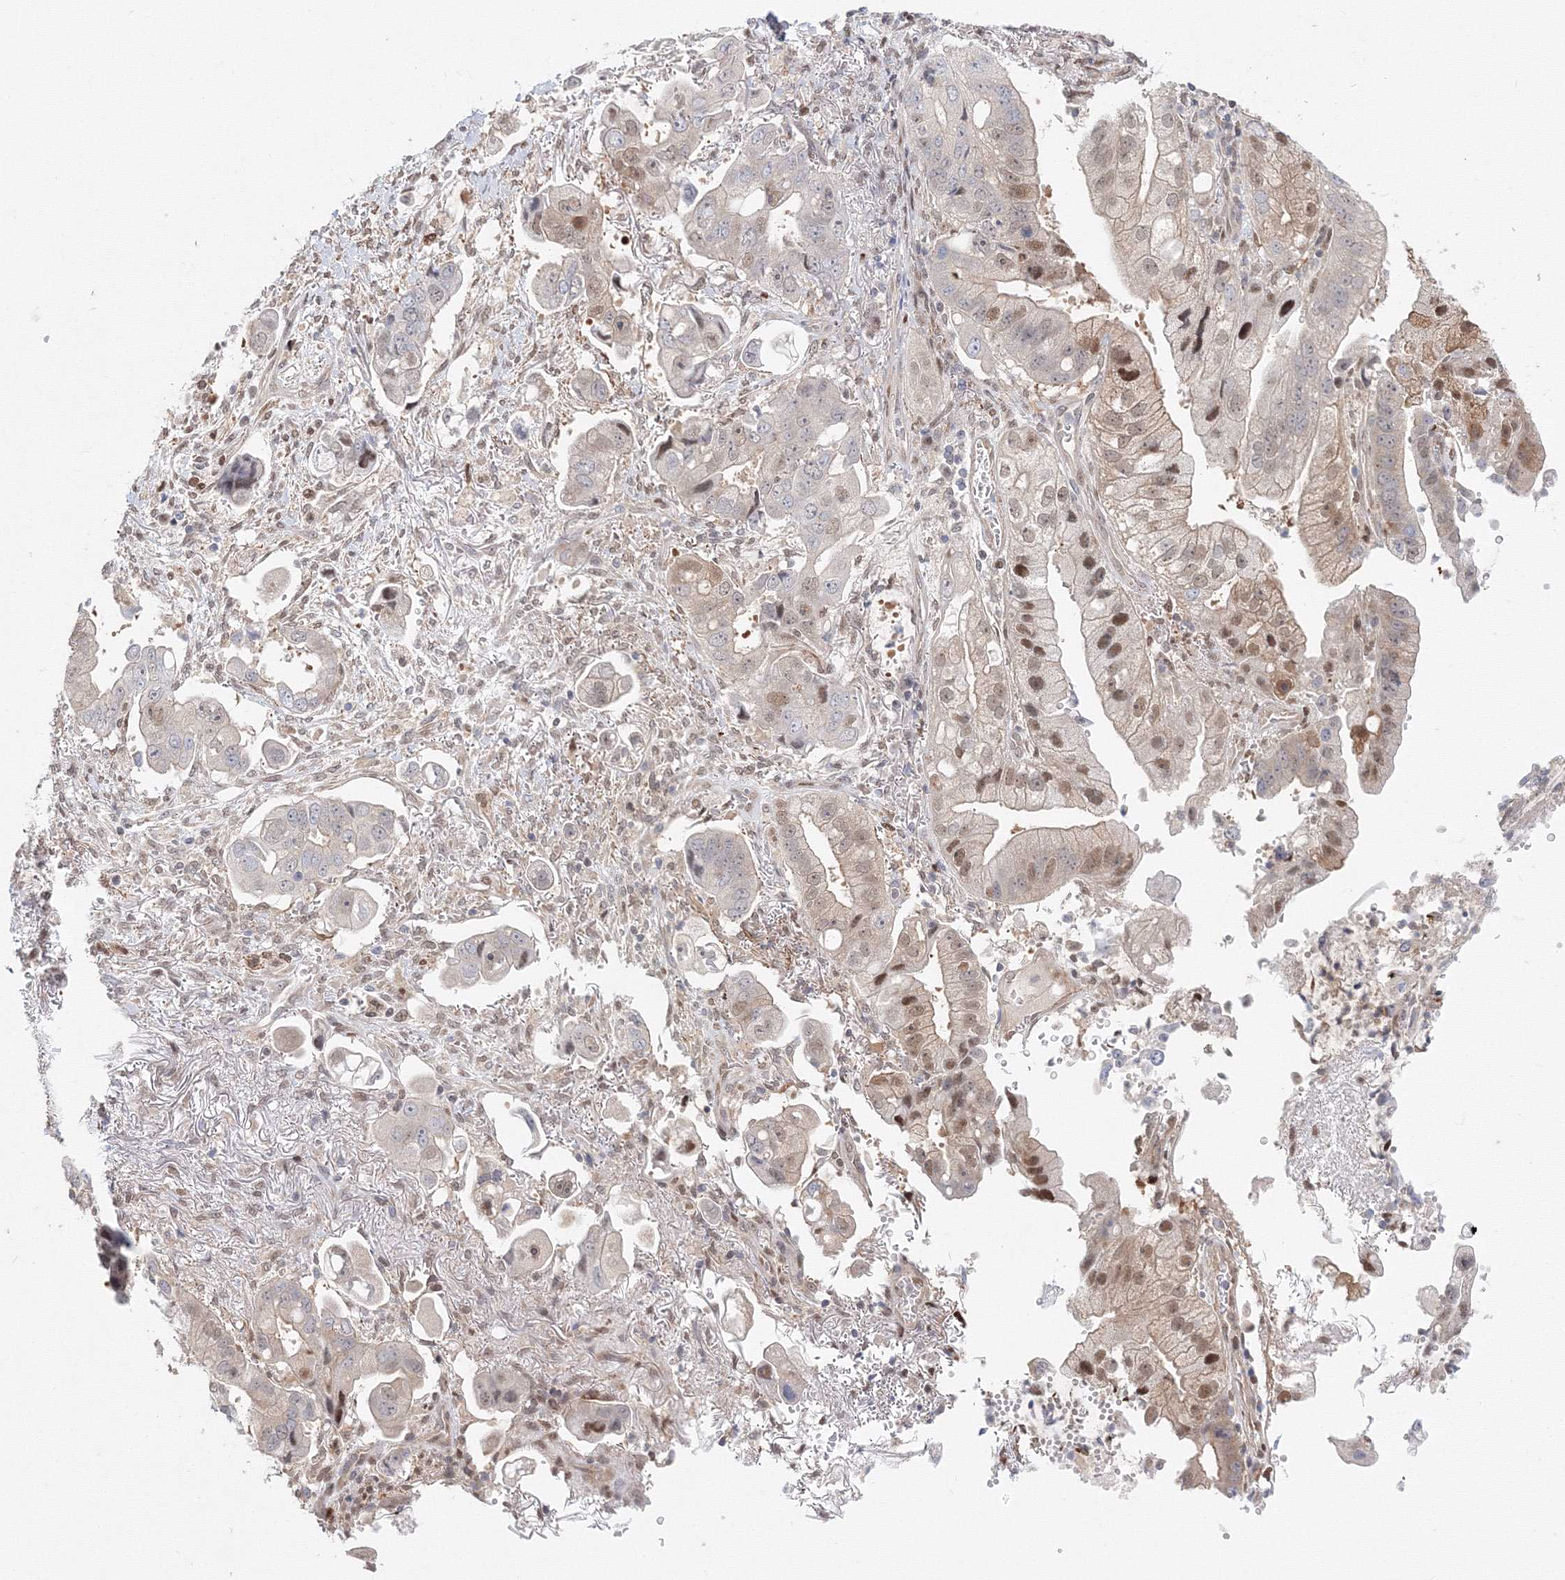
{"staining": {"intensity": "moderate", "quantity": "<25%", "location": "nuclear"}, "tissue": "stomach cancer", "cell_type": "Tumor cells", "image_type": "cancer", "snomed": [{"axis": "morphology", "description": "Adenocarcinoma, NOS"}, {"axis": "topography", "description": "Stomach"}], "caption": "Moderate nuclear expression for a protein is present in approximately <25% of tumor cells of stomach cancer using immunohistochemistry.", "gene": "ARHGAP21", "patient": {"sex": "male", "age": 62}}